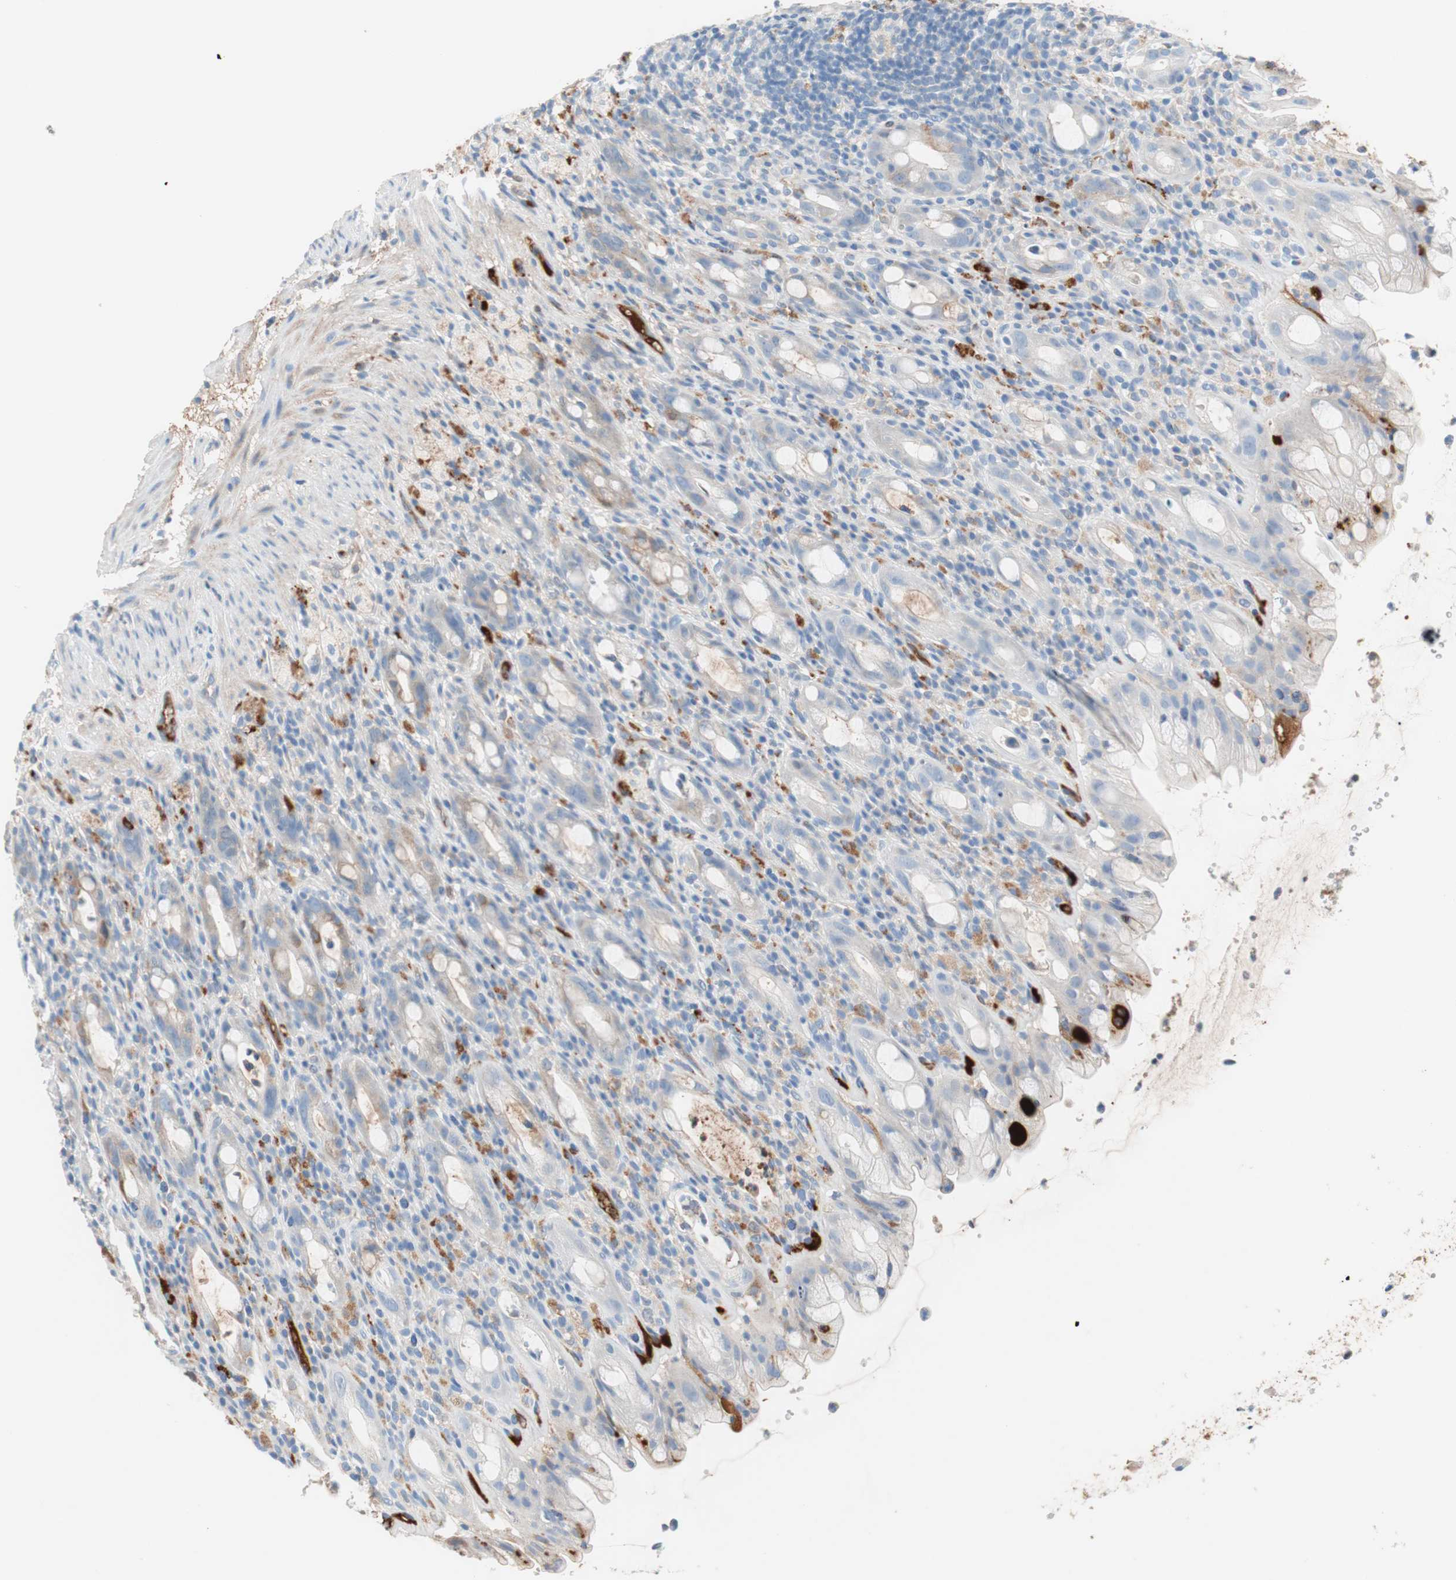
{"staining": {"intensity": "negative", "quantity": "none", "location": "none"}, "tissue": "rectum", "cell_type": "Glandular cells", "image_type": "normal", "snomed": [{"axis": "morphology", "description": "Normal tissue, NOS"}, {"axis": "topography", "description": "Rectum"}], "caption": "Glandular cells are negative for protein expression in unremarkable human rectum. (DAB IHC, high magnification).", "gene": "RBP4", "patient": {"sex": "male", "age": 44}}